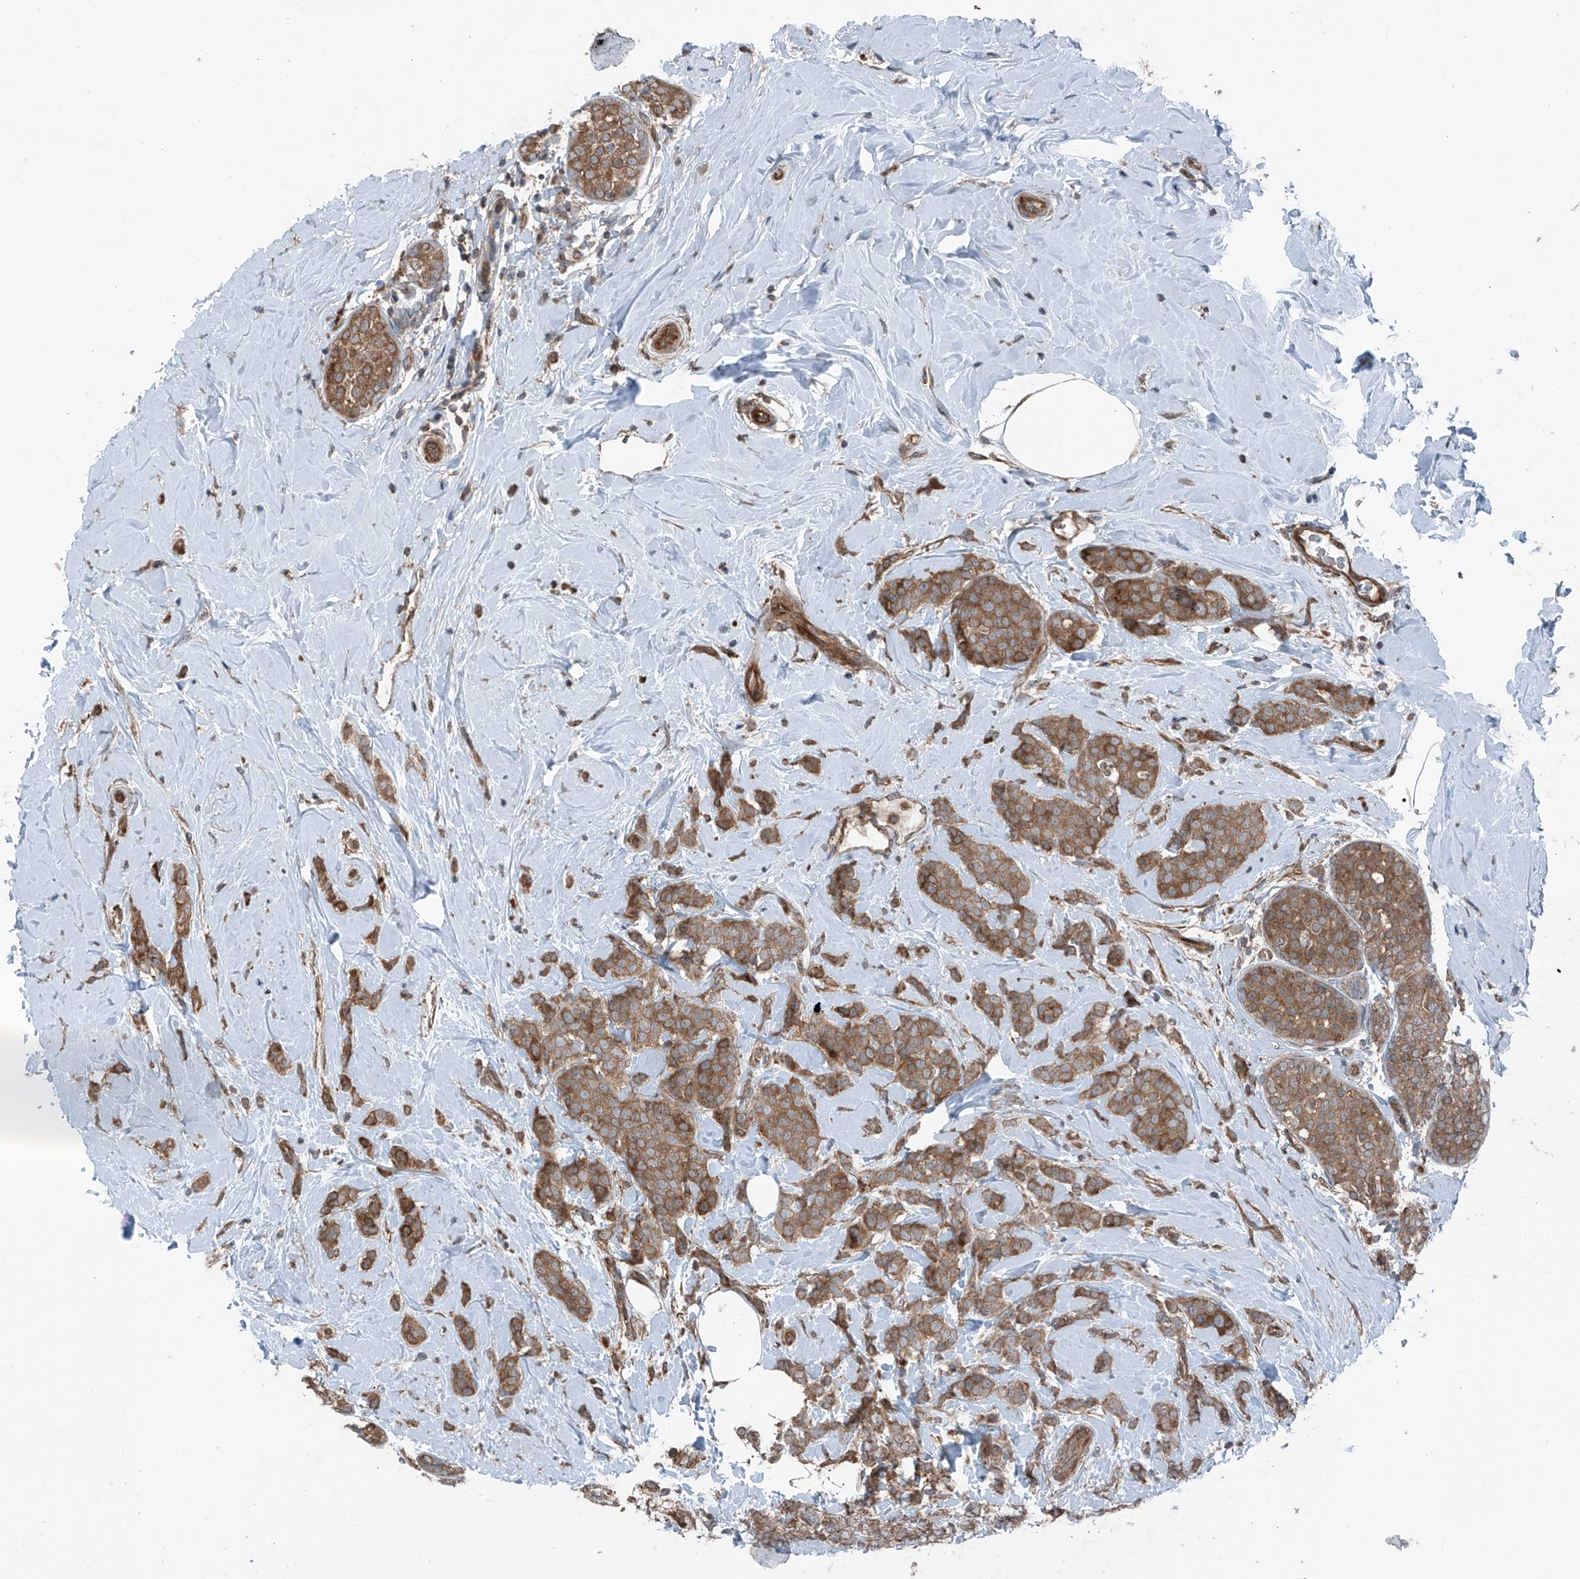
{"staining": {"intensity": "moderate", "quantity": ">75%", "location": "cytoplasmic/membranous"}, "tissue": "breast cancer", "cell_type": "Tumor cells", "image_type": "cancer", "snomed": [{"axis": "morphology", "description": "Lobular carcinoma, in situ"}, {"axis": "morphology", "description": "Lobular carcinoma"}, {"axis": "topography", "description": "Breast"}], "caption": "This is an image of immunohistochemistry (IHC) staining of breast lobular carcinoma, which shows moderate positivity in the cytoplasmic/membranous of tumor cells.", "gene": "TXNDC9", "patient": {"sex": "female", "age": 41}}